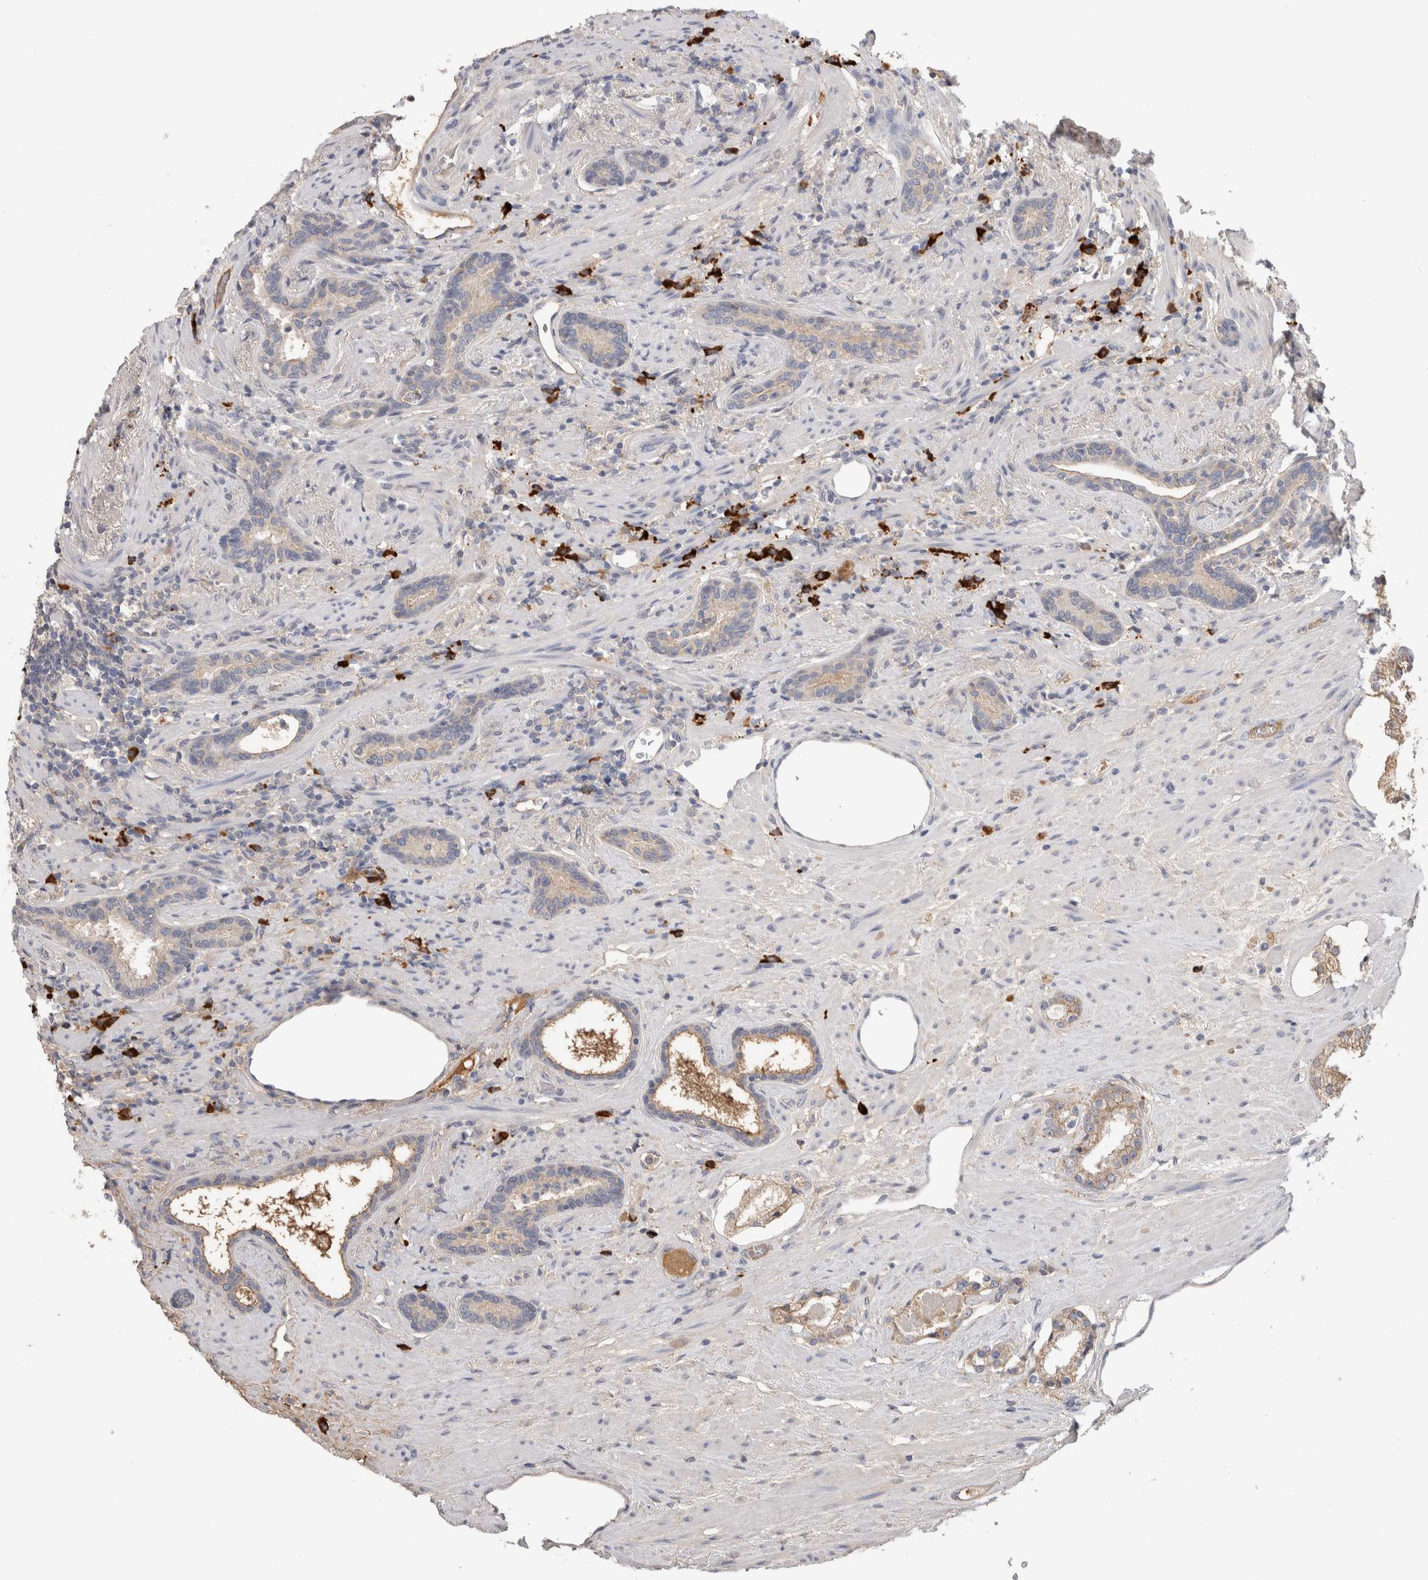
{"staining": {"intensity": "moderate", "quantity": "25%-75%", "location": "cytoplasmic/membranous"}, "tissue": "prostate cancer", "cell_type": "Tumor cells", "image_type": "cancer", "snomed": [{"axis": "morphology", "description": "Adenocarcinoma, High grade"}, {"axis": "topography", "description": "Prostate"}], "caption": "Prostate adenocarcinoma (high-grade) stained for a protein exhibits moderate cytoplasmic/membranous positivity in tumor cells.", "gene": "PPP3CC", "patient": {"sex": "male", "age": 71}}